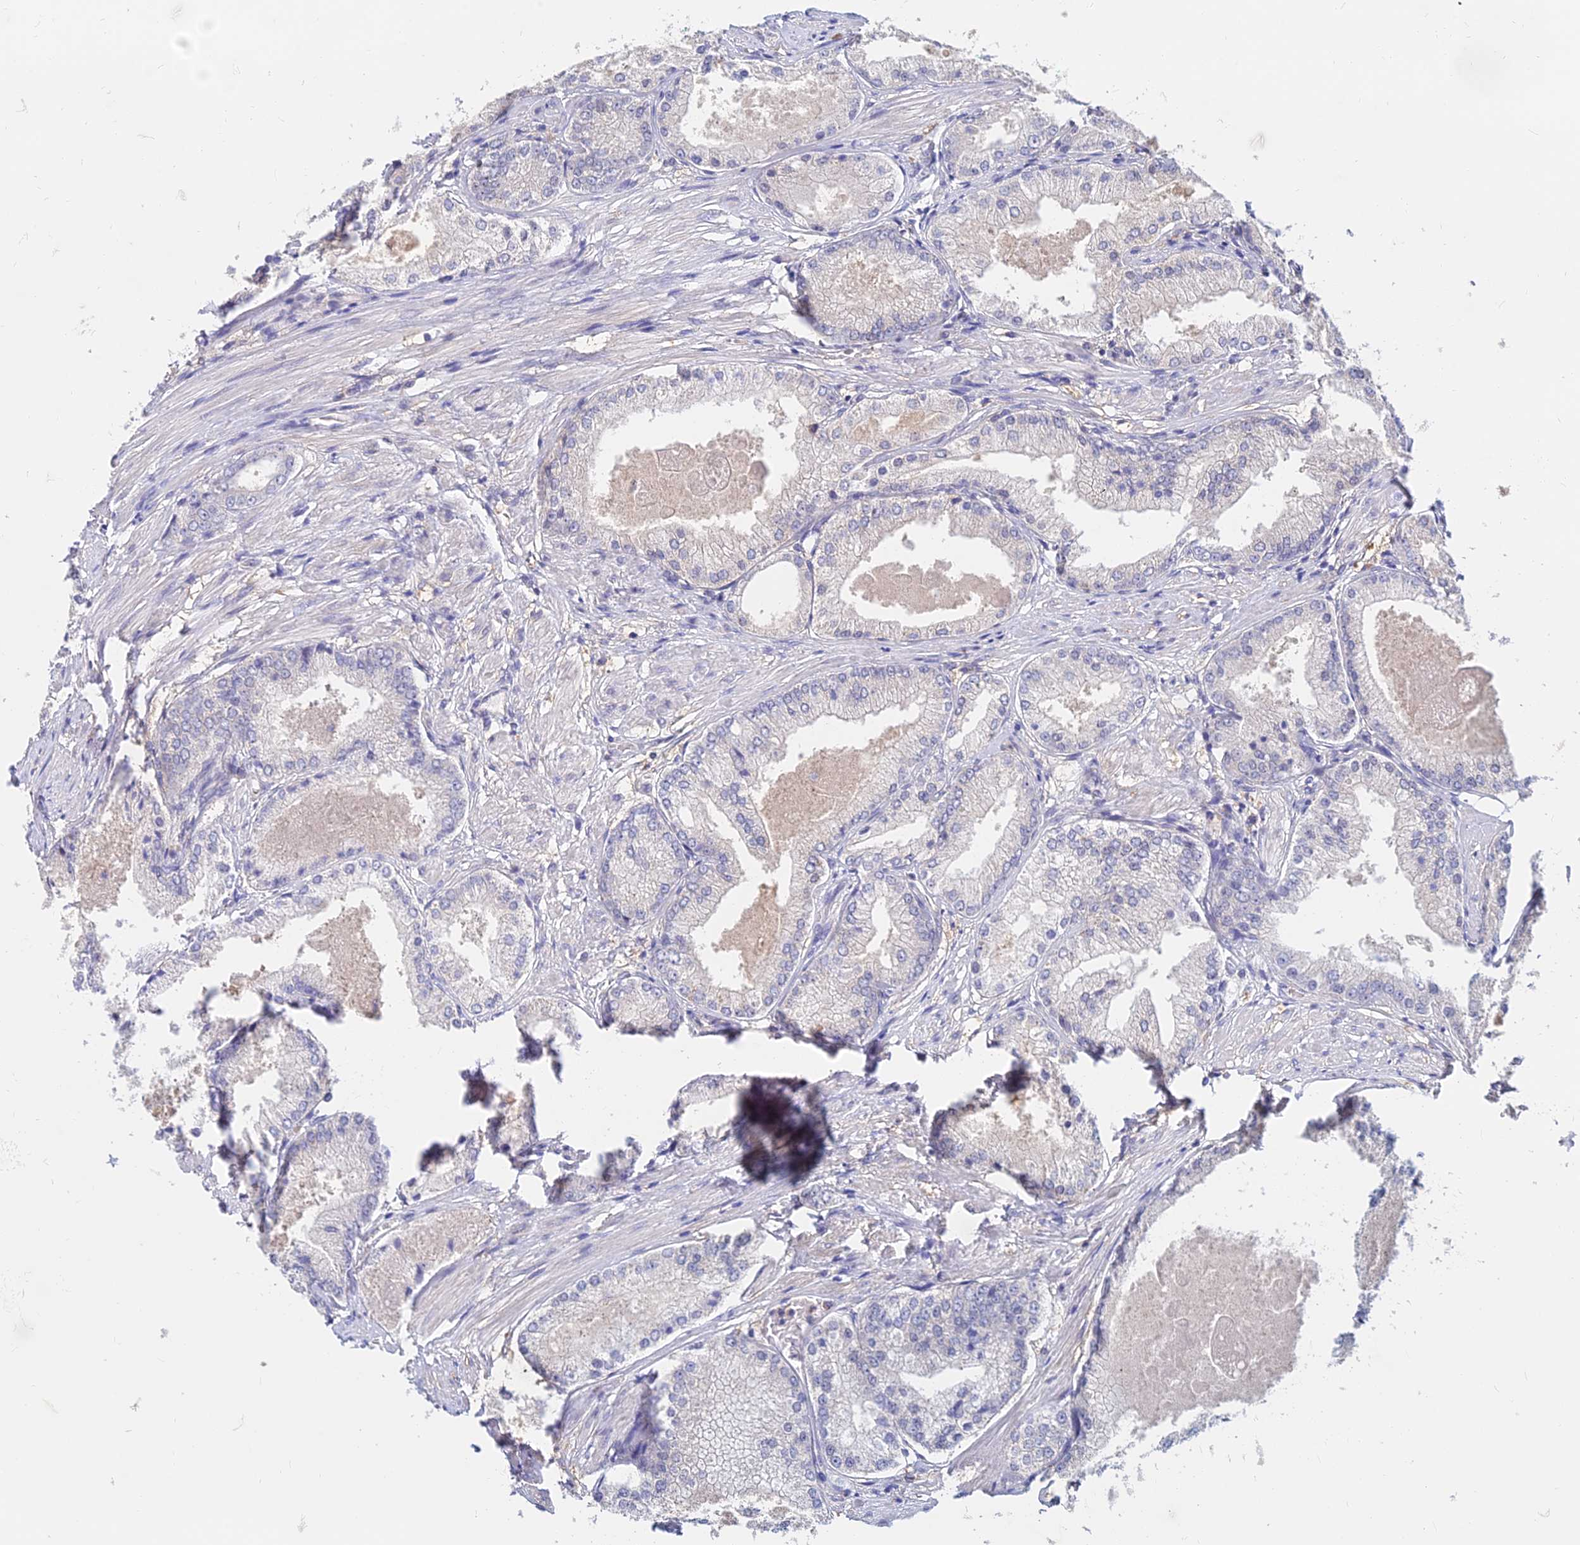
{"staining": {"intensity": "negative", "quantity": "none", "location": "none"}, "tissue": "prostate cancer", "cell_type": "Tumor cells", "image_type": "cancer", "snomed": [{"axis": "morphology", "description": "Adenocarcinoma, Low grade"}, {"axis": "topography", "description": "Prostate"}], "caption": "This is an IHC micrograph of human prostate cancer (adenocarcinoma (low-grade)). There is no expression in tumor cells.", "gene": "B3GALT4", "patient": {"sex": "male", "age": 68}}